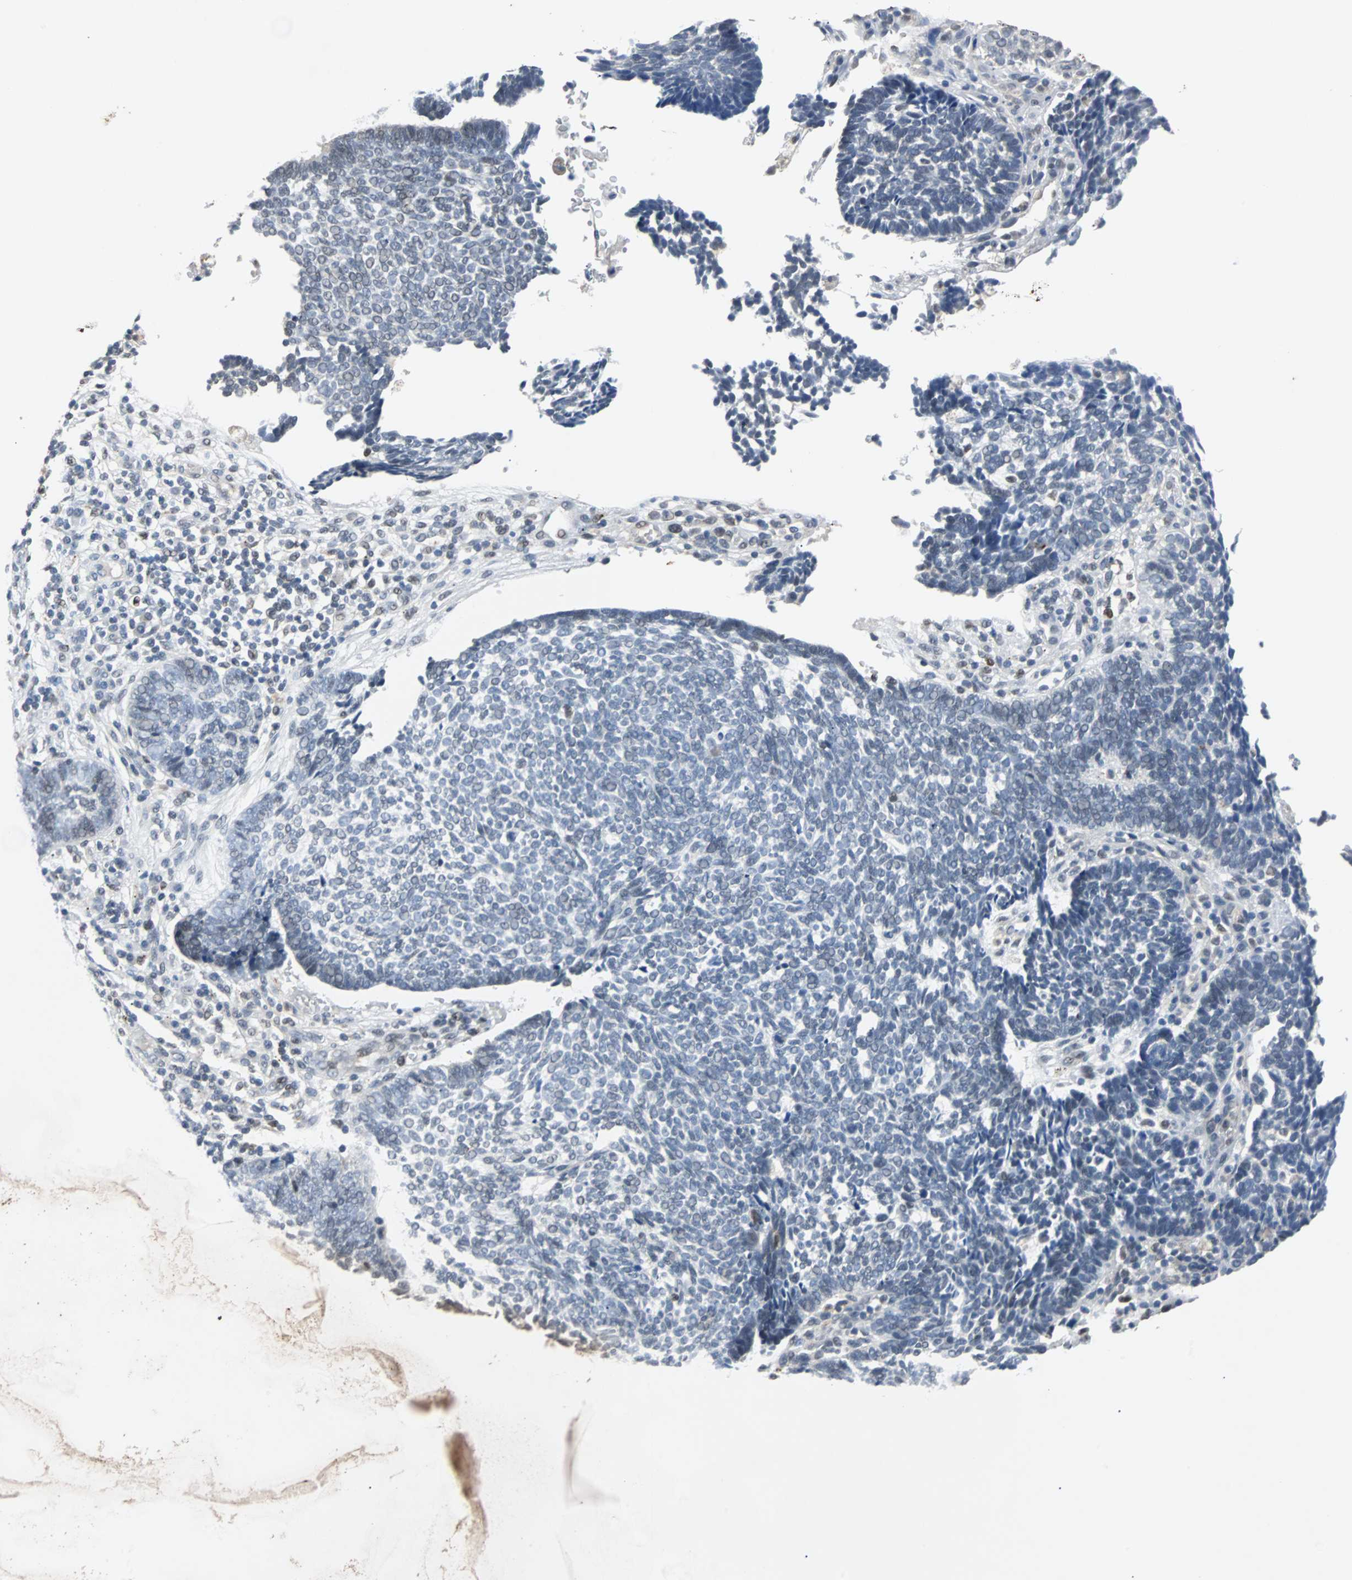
{"staining": {"intensity": "negative", "quantity": "none", "location": "none"}, "tissue": "skin cancer", "cell_type": "Tumor cells", "image_type": "cancer", "snomed": [{"axis": "morphology", "description": "Normal tissue, NOS"}, {"axis": "morphology", "description": "Basal cell carcinoma"}, {"axis": "topography", "description": "Skin"}], "caption": "This is an IHC image of basal cell carcinoma (skin). There is no positivity in tumor cells.", "gene": "HLX", "patient": {"sex": "male", "age": 87}}